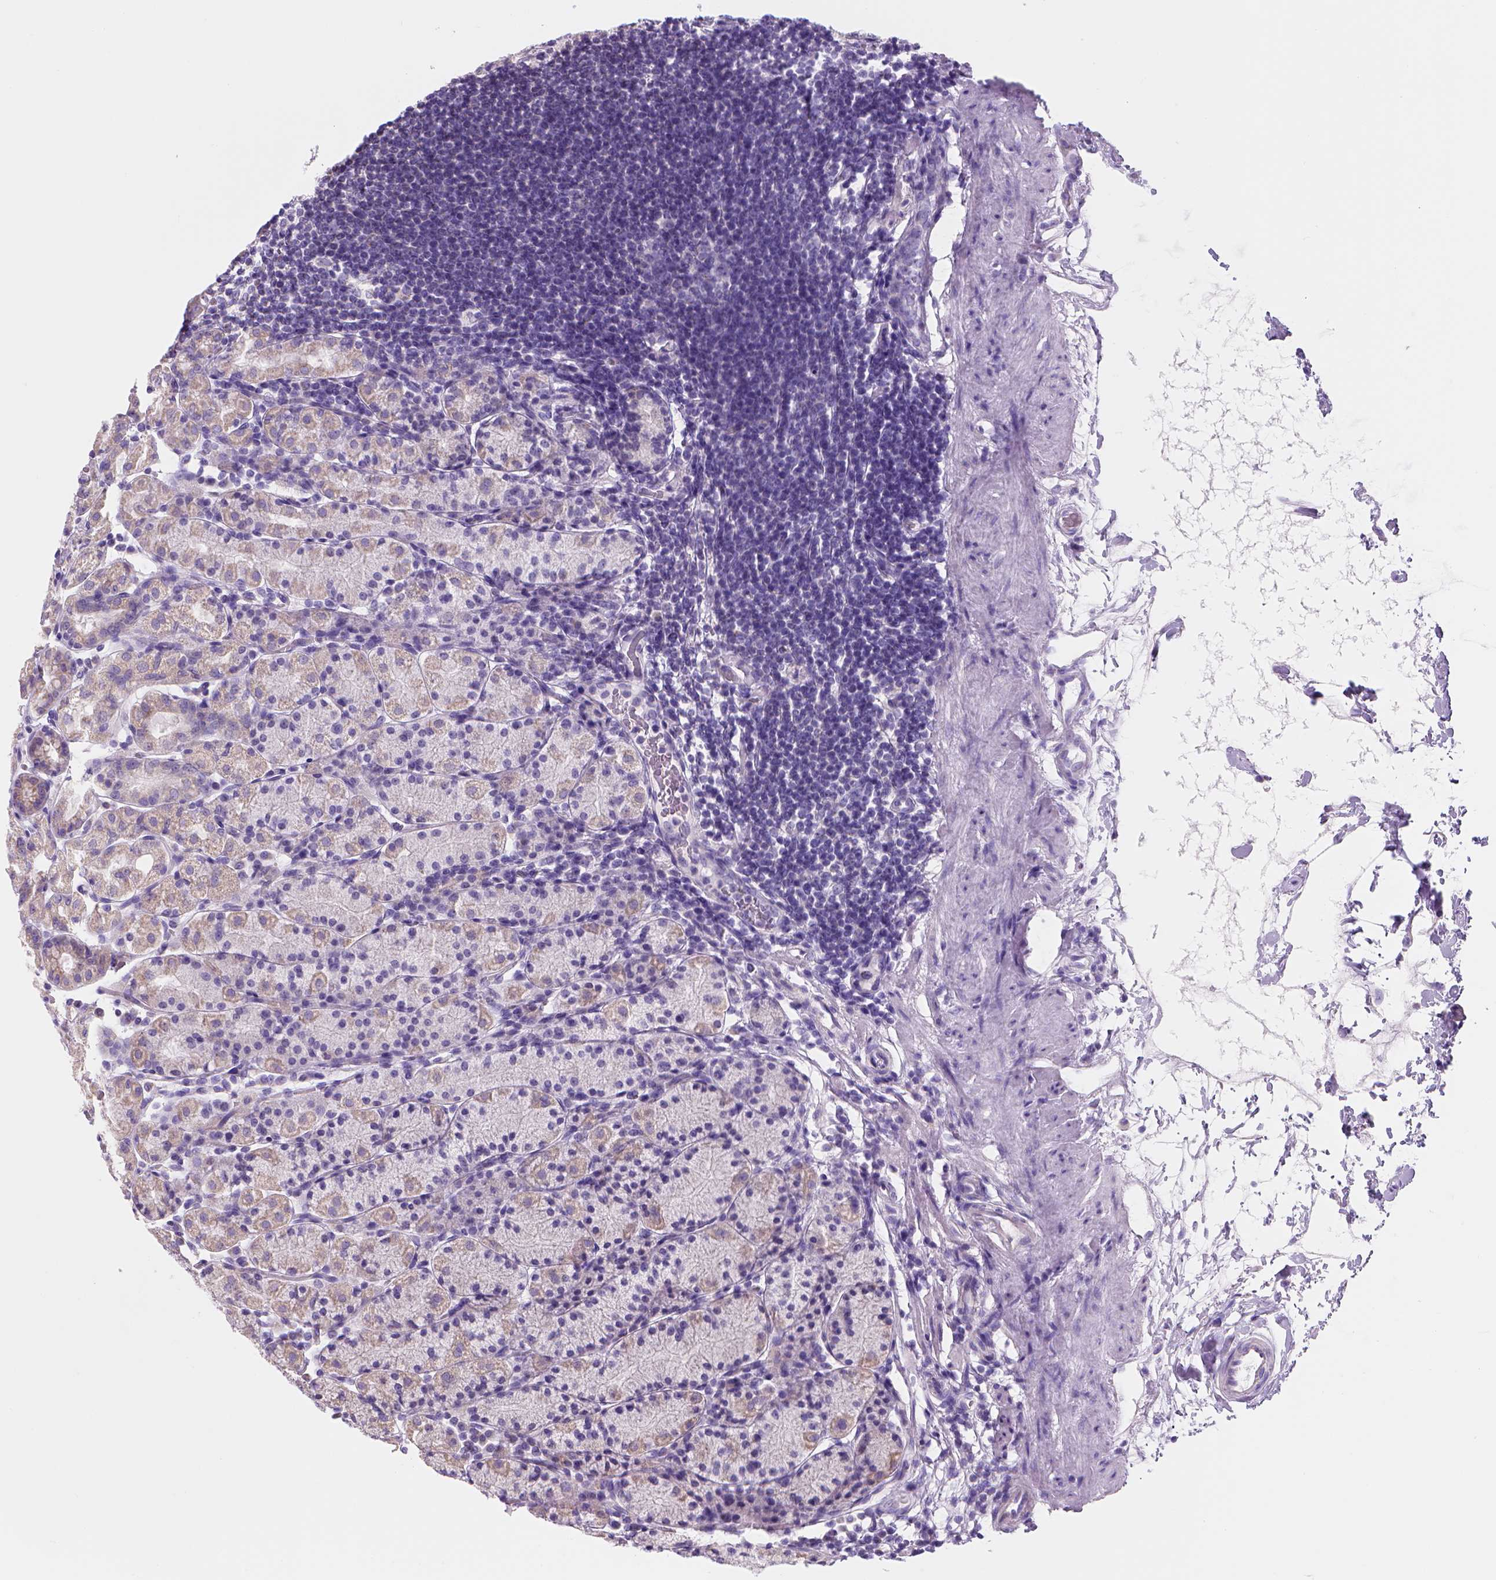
{"staining": {"intensity": "strong", "quantity": "<25%", "location": "cytoplasmic/membranous"}, "tissue": "stomach", "cell_type": "Glandular cells", "image_type": "normal", "snomed": [{"axis": "morphology", "description": "Normal tissue, NOS"}, {"axis": "topography", "description": "Stomach, upper"}, {"axis": "topography", "description": "Stomach"}], "caption": "Protein staining reveals strong cytoplasmic/membranous positivity in approximately <25% of glandular cells in benign stomach. (DAB (3,3'-diaminobenzidine) = brown stain, brightfield microscopy at high magnification).", "gene": "CES2", "patient": {"sex": "male", "age": 62}}